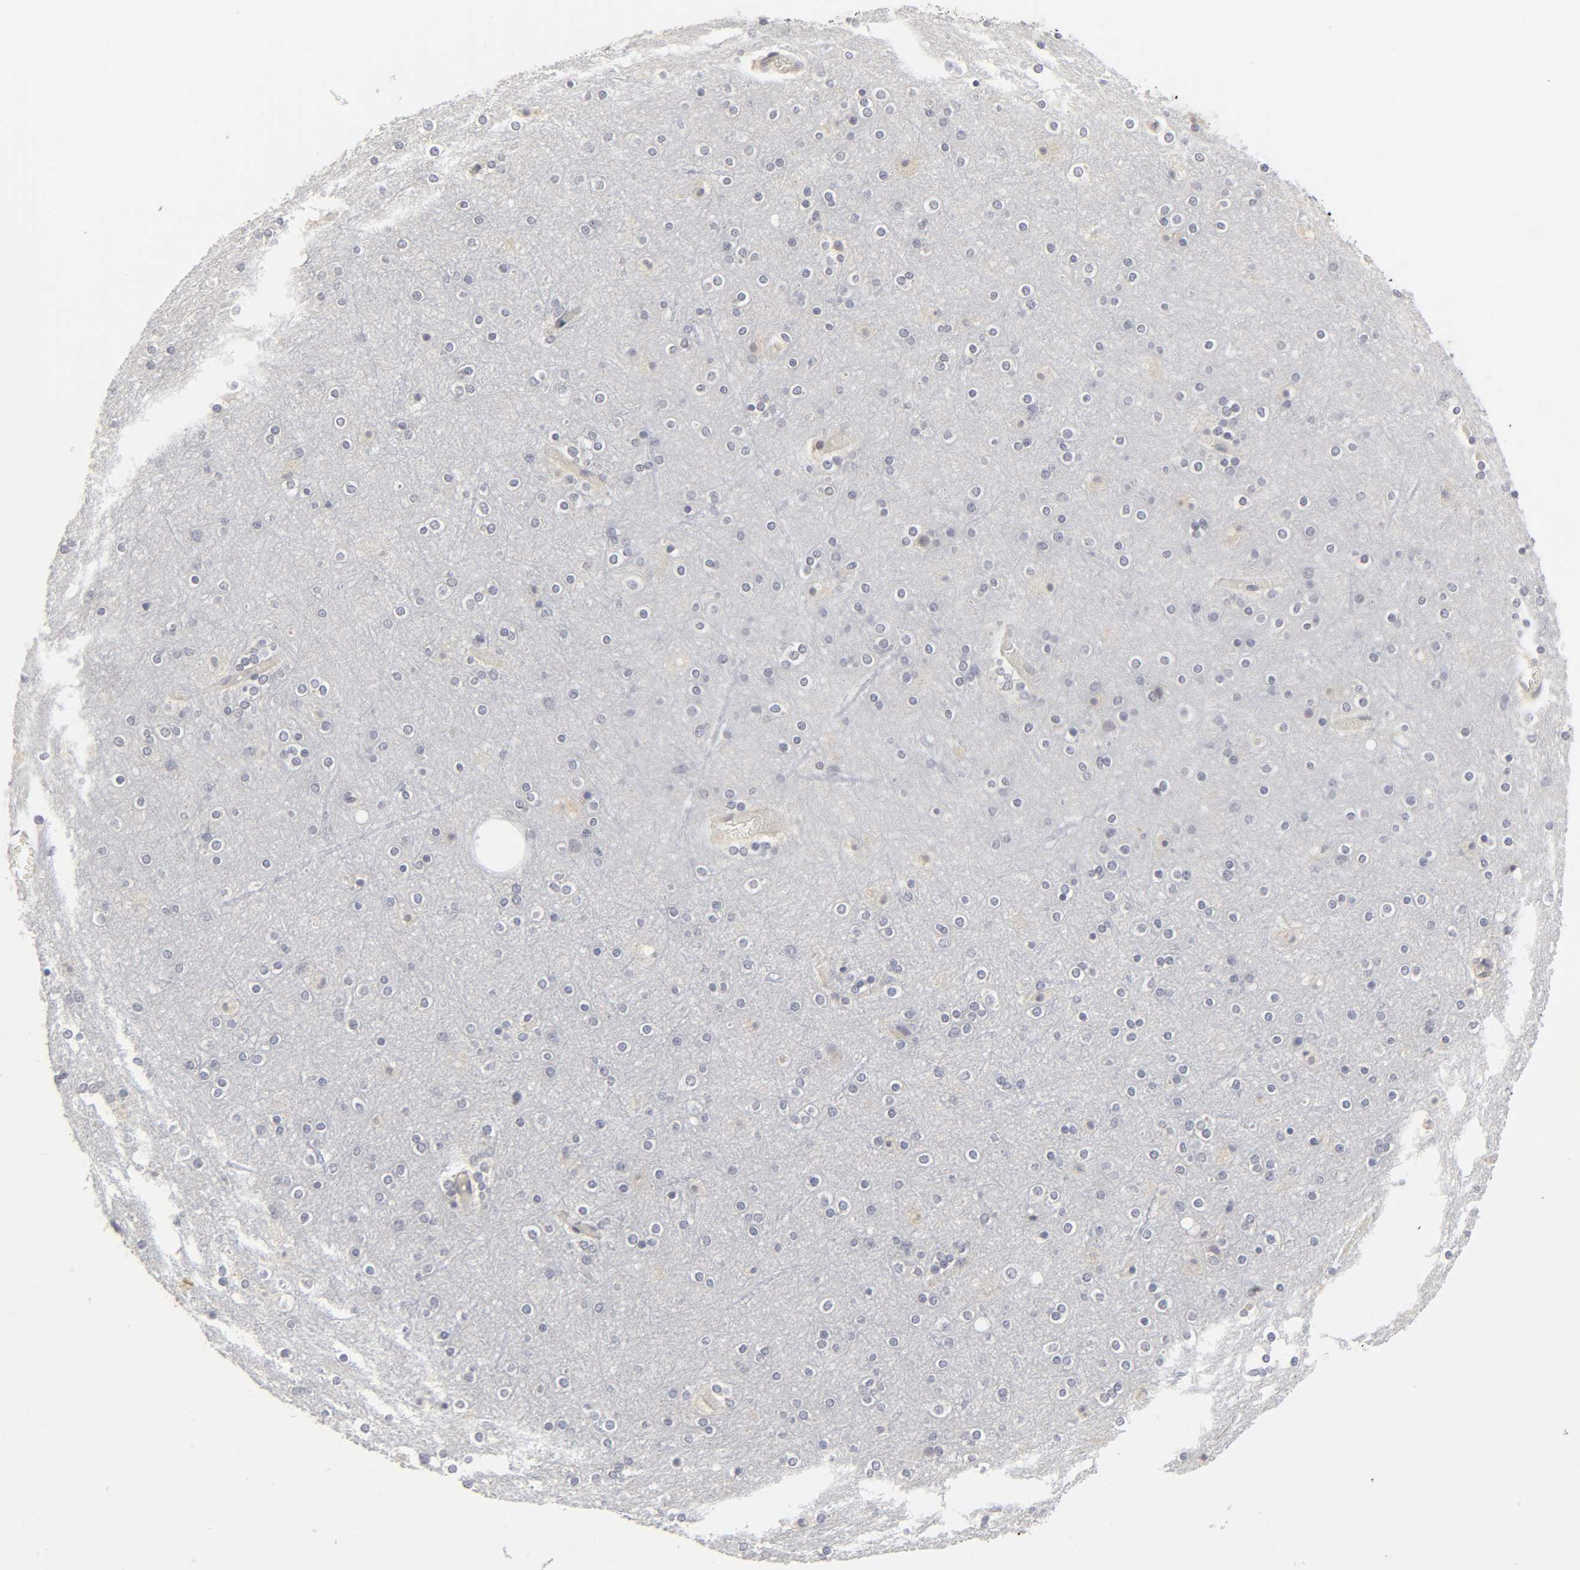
{"staining": {"intensity": "negative", "quantity": "none", "location": "none"}, "tissue": "cerebral cortex", "cell_type": "Endothelial cells", "image_type": "normal", "snomed": [{"axis": "morphology", "description": "Normal tissue, NOS"}, {"axis": "topography", "description": "Cerebral cortex"}], "caption": "Immunohistochemistry of benign cerebral cortex displays no positivity in endothelial cells. Brightfield microscopy of immunohistochemistry (IHC) stained with DAB (brown) and hematoxylin (blue), captured at high magnification.", "gene": "PDLIM3", "patient": {"sex": "female", "age": 54}}